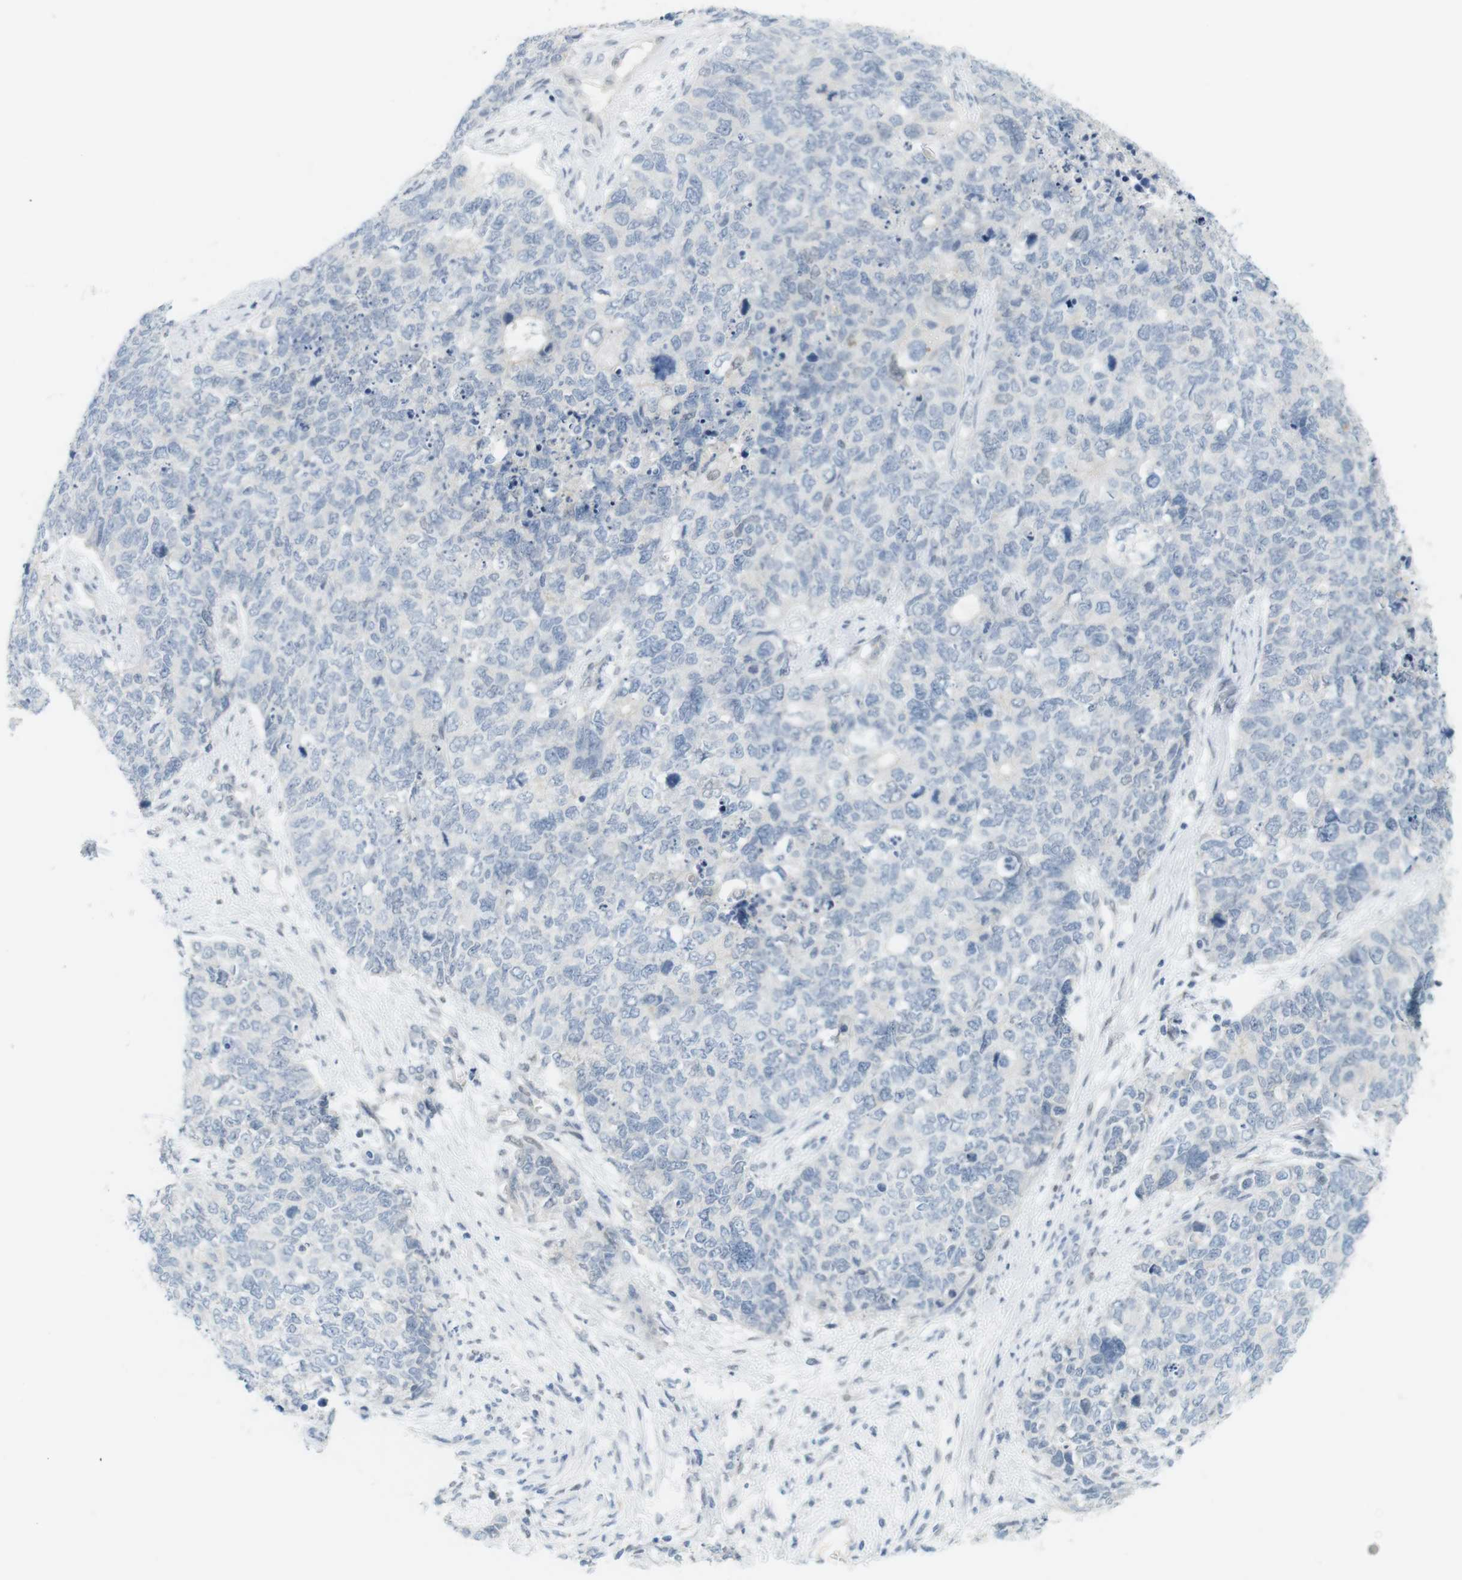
{"staining": {"intensity": "negative", "quantity": "none", "location": "none"}, "tissue": "cervical cancer", "cell_type": "Tumor cells", "image_type": "cancer", "snomed": [{"axis": "morphology", "description": "Squamous cell carcinoma, NOS"}, {"axis": "topography", "description": "Cervix"}], "caption": "There is no significant positivity in tumor cells of squamous cell carcinoma (cervical).", "gene": "CREB3L2", "patient": {"sex": "female", "age": 63}}